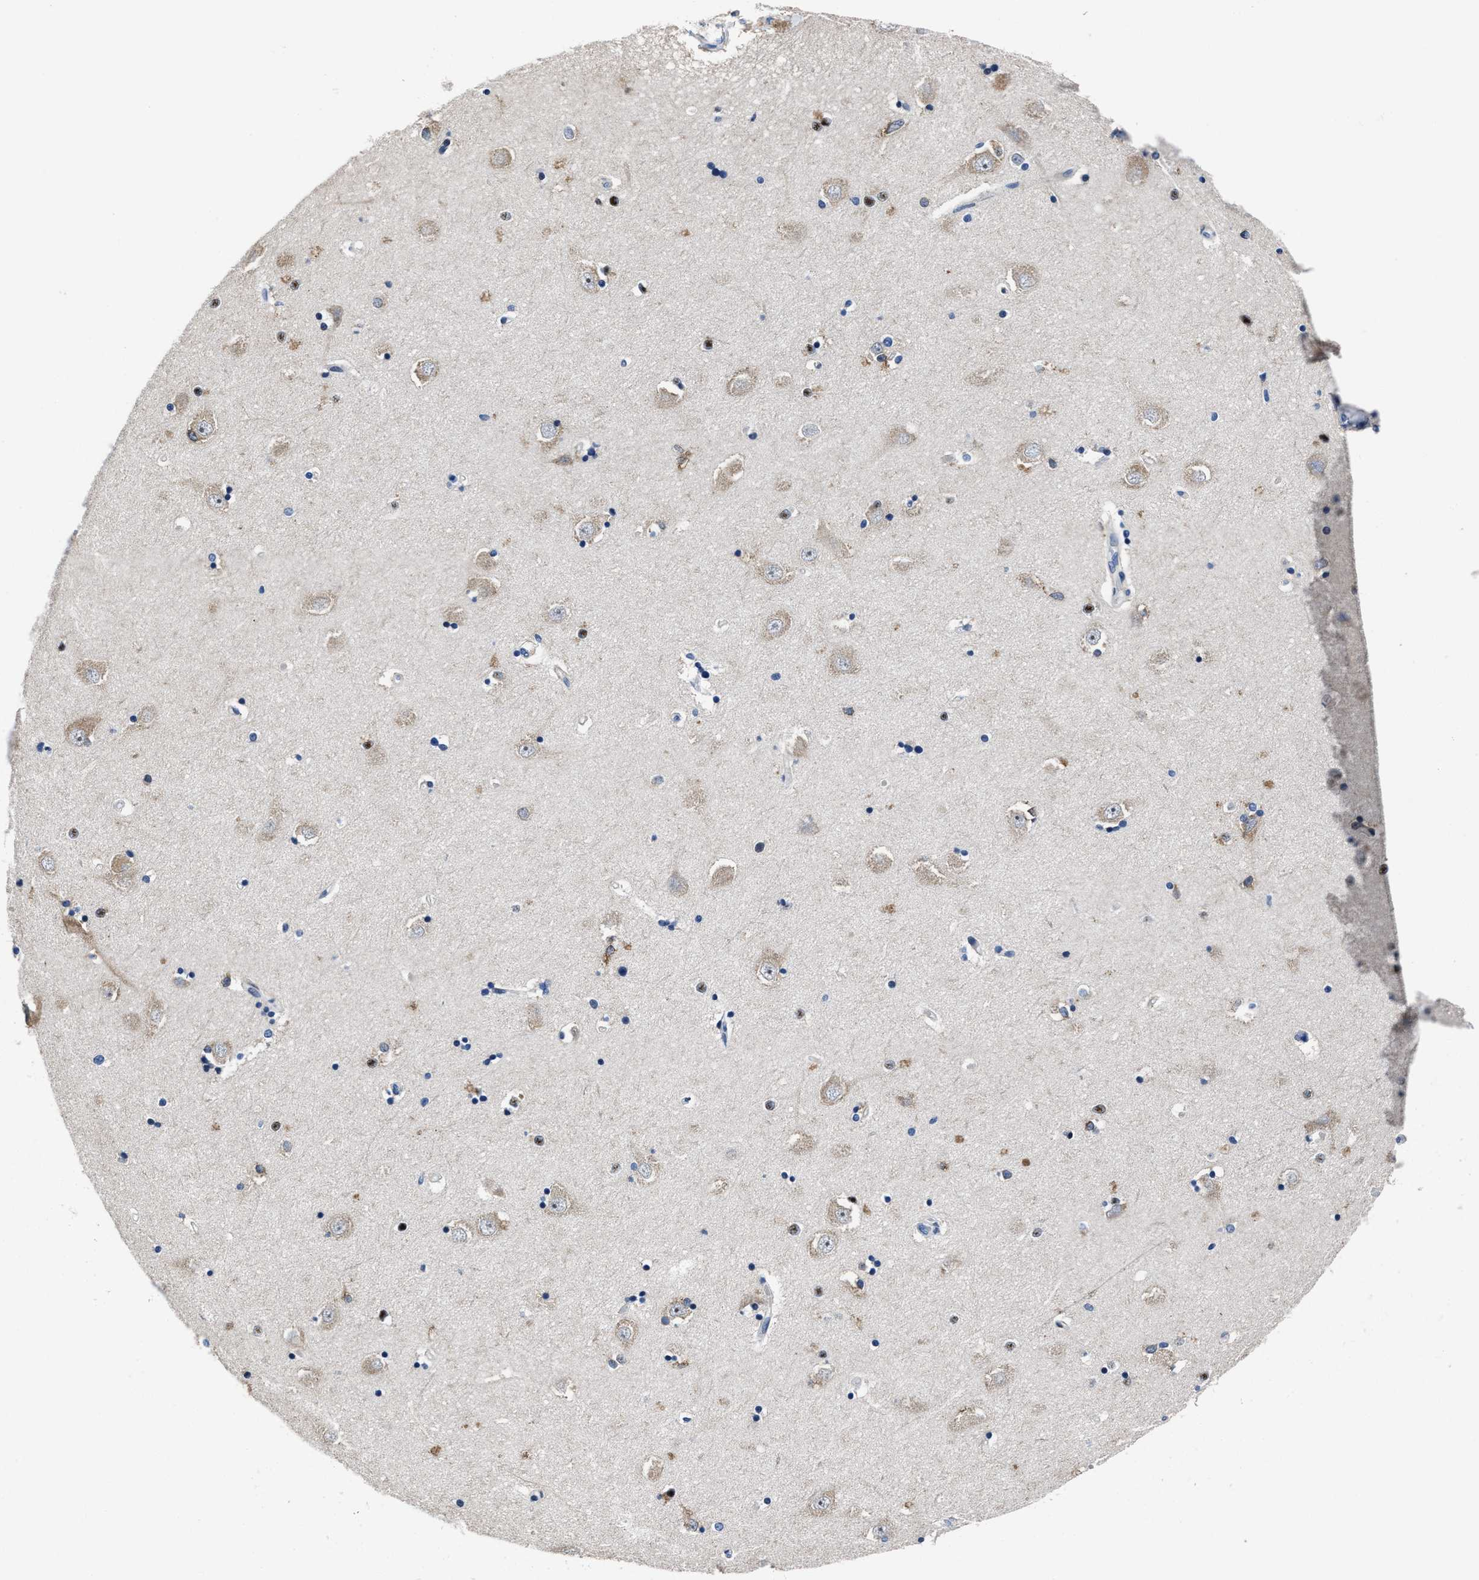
{"staining": {"intensity": "moderate", "quantity": "<25%", "location": "nuclear"}, "tissue": "hippocampus", "cell_type": "Glial cells", "image_type": "normal", "snomed": [{"axis": "morphology", "description": "Normal tissue, NOS"}, {"axis": "topography", "description": "Hippocampus"}], "caption": "Moderate nuclear staining for a protein is appreciated in about <25% of glial cells of unremarkable hippocampus using immunohistochemistry.", "gene": "MARCKSL1", "patient": {"sex": "male", "age": 45}}